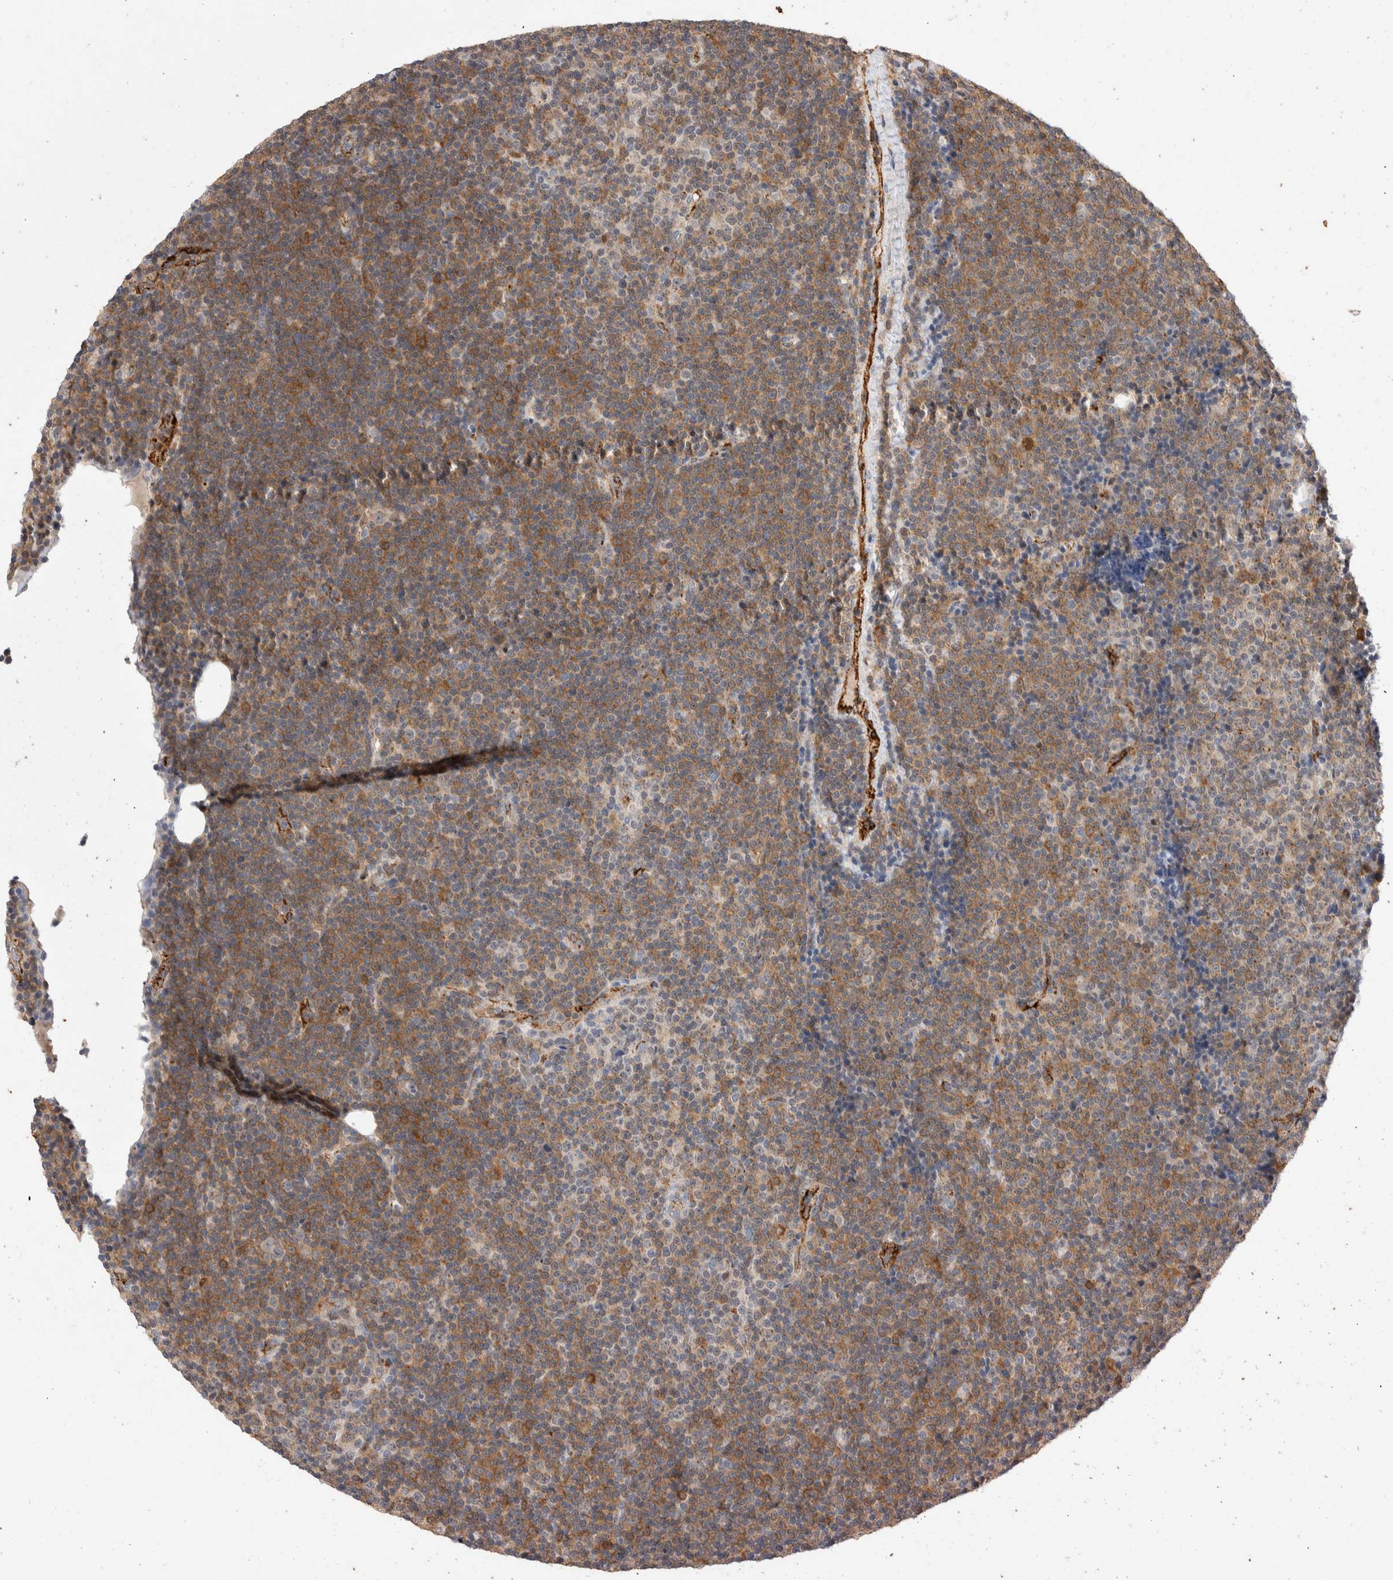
{"staining": {"intensity": "moderate", "quantity": "25%-75%", "location": "cytoplasmic/membranous"}, "tissue": "lymphoma", "cell_type": "Tumor cells", "image_type": "cancer", "snomed": [{"axis": "morphology", "description": "Malignant lymphoma, non-Hodgkin's type, Low grade"}, {"axis": "topography", "description": "Lymph node"}], "caption": "Immunohistochemistry (IHC) staining of lymphoma, which displays medium levels of moderate cytoplasmic/membranous expression in about 25%-75% of tumor cells indicating moderate cytoplasmic/membranous protein expression. The staining was performed using DAB (3,3'-diaminobenzidine) (brown) for protein detection and nuclei were counterstained in hematoxylin (blue).", "gene": "NSMAF", "patient": {"sex": "female", "age": 67}}